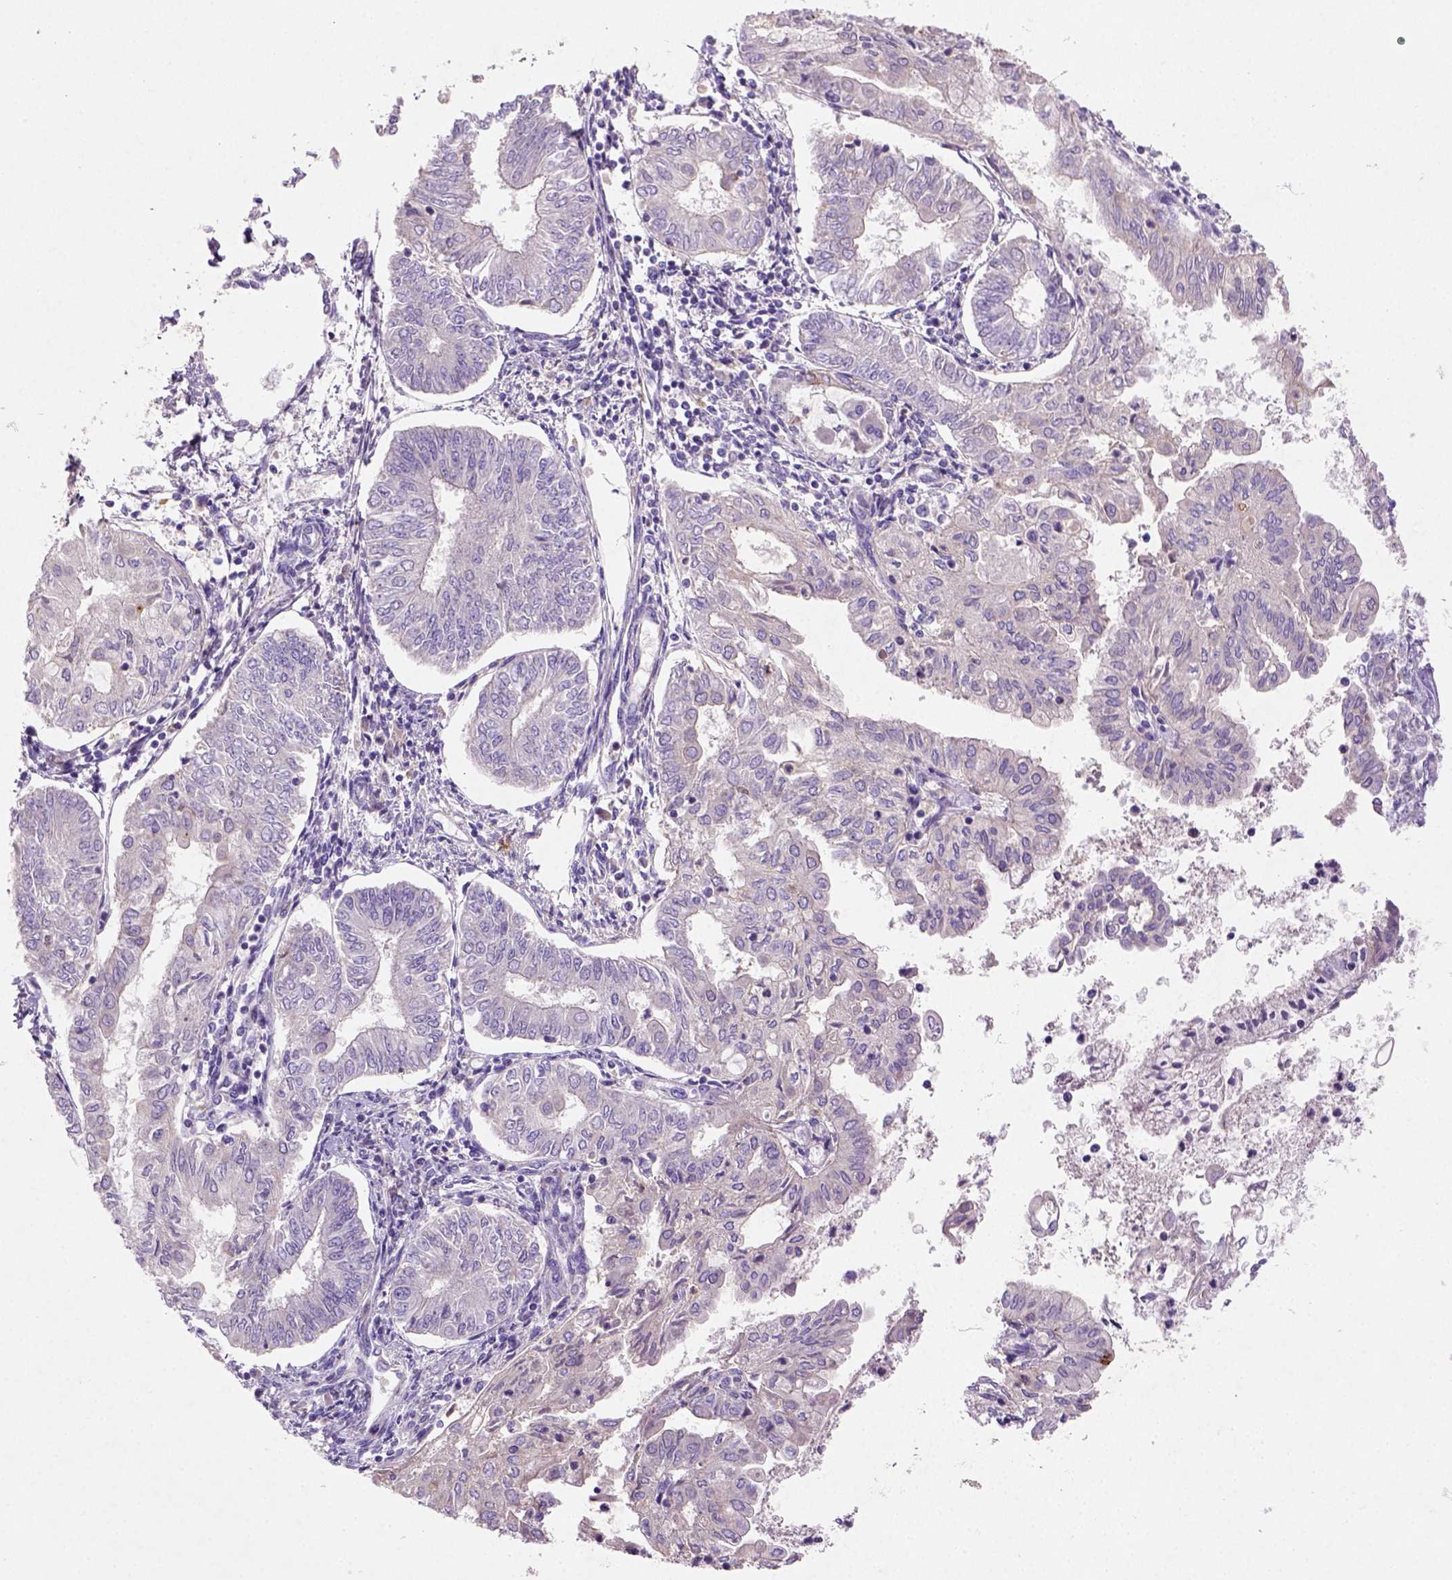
{"staining": {"intensity": "negative", "quantity": "none", "location": "none"}, "tissue": "endometrial cancer", "cell_type": "Tumor cells", "image_type": "cancer", "snomed": [{"axis": "morphology", "description": "Adenocarcinoma, NOS"}, {"axis": "topography", "description": "Endometrium"}], "caption": "Immunohistochemical staining of human endometrial cancer (adenocarcinoma) demonstrates no significant expression in tumor cells. (DAB (3,3'-diaminobenzidine) immunohistochemistry (IHC) visualized using brightfield microscopy, high magnification).", "gene": "NUDT2", "patient": {"sex": "female", "age": 68}}